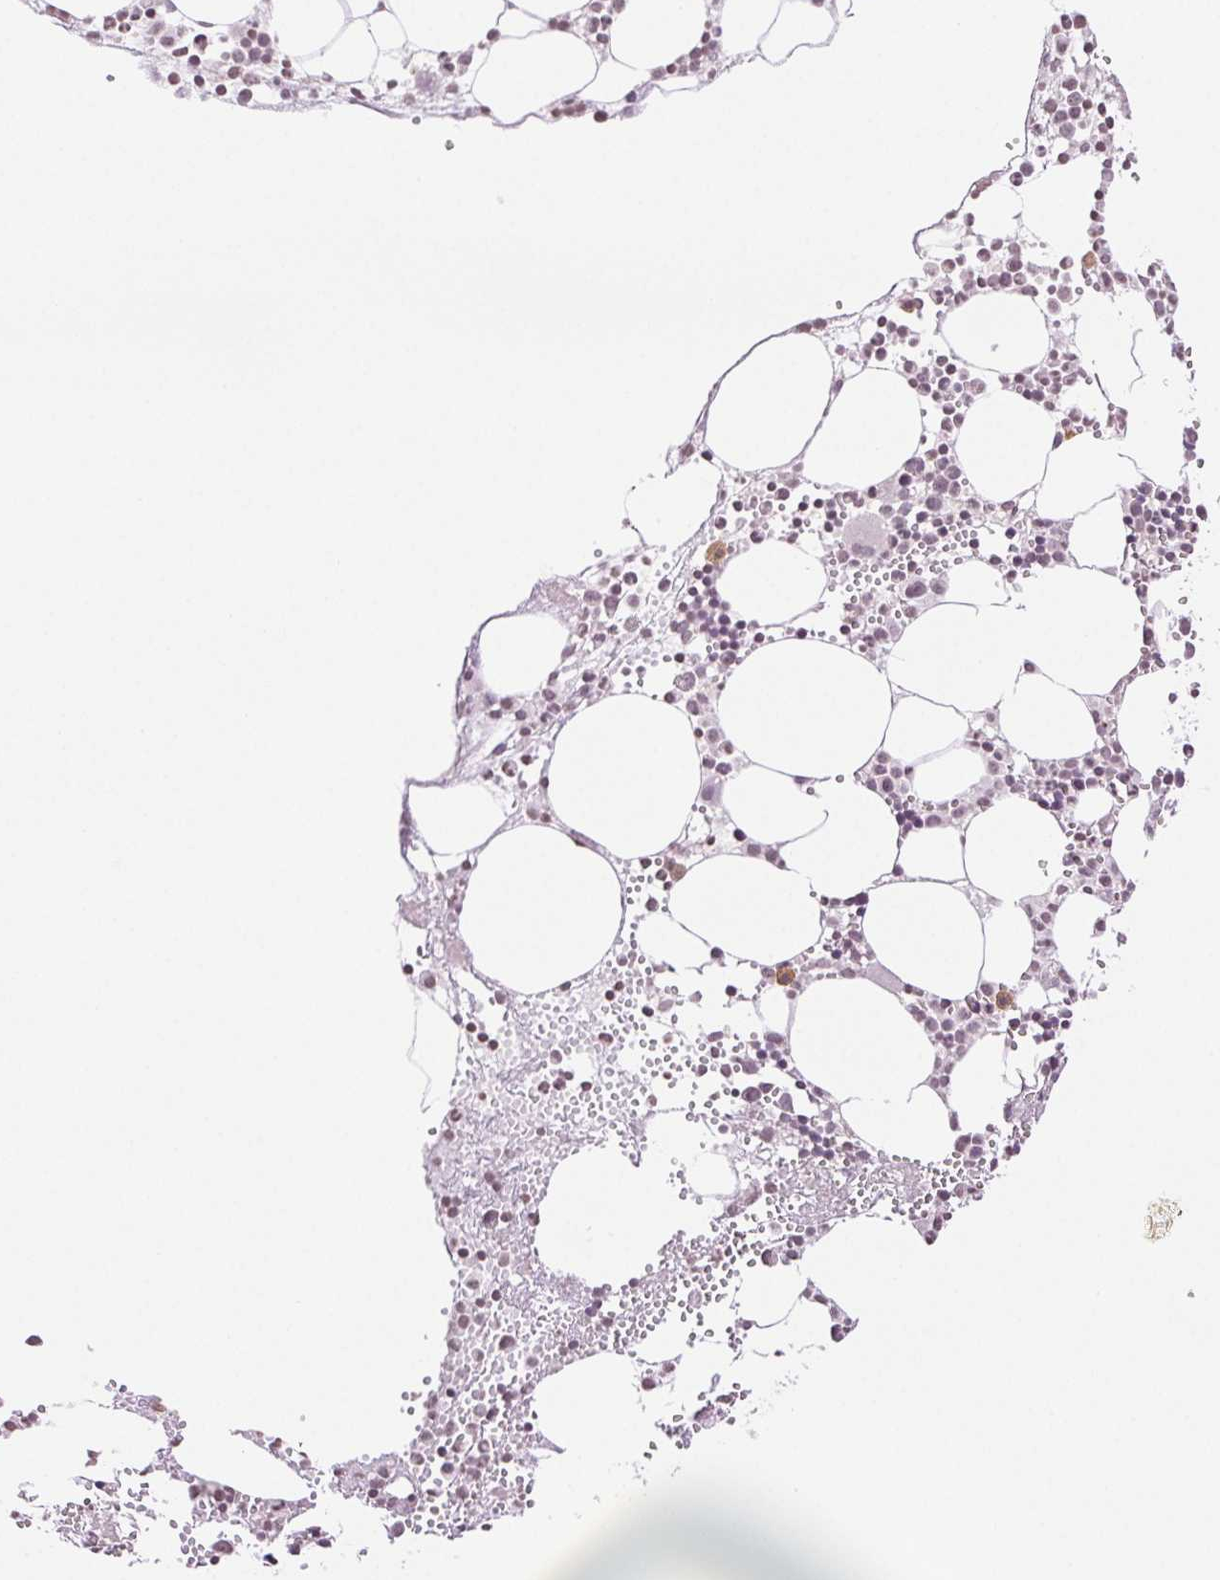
{"staining": {"intensity": "negative", "quantity": "none", "location": "none"}, "tissue": "bone marrow", "cell_type": "Hematopoietic cells", "image_type": "normal", "snomed": [{"axis": "morphology", "description": "Normal tissue, NOS"}, {"axis": "topography", "description": "Bone marrow"}], "caption": "This is an immunohistochemistry histopathology image of benign human bone marrow. There is no staining in hematopoietic cells.", "gene": "TNNT3", "patient": {"sex": "male", "age": 89}}